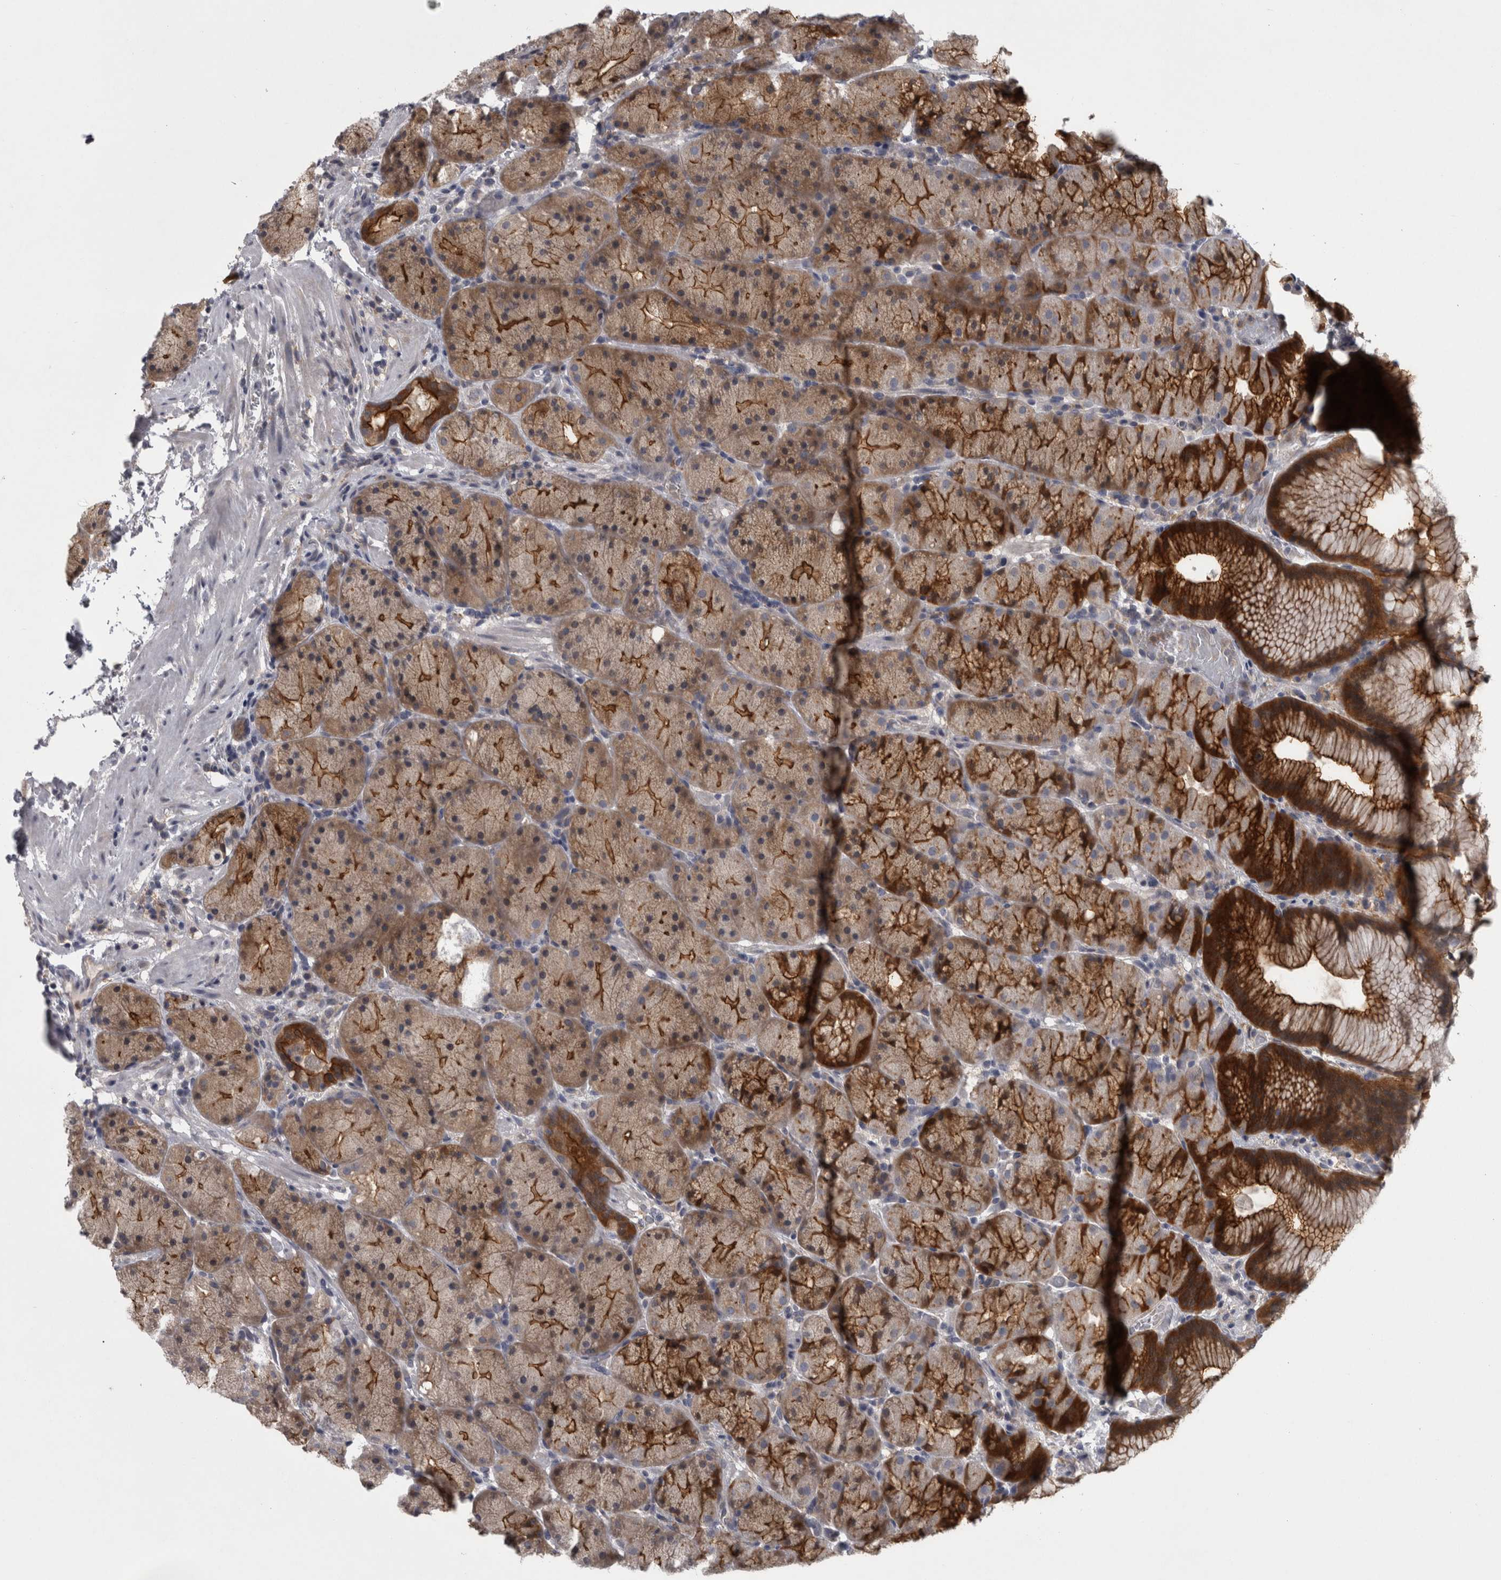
{"staining": {"intensity": "strong", "quantity": "25%-75%", "location": "cytoplasmic/membranous"}, "tissue": "stomach", "cell_type": "Glandular cells", "image_type": "normal", "snomed": [{"axis": "morphology", "description": "Normal tissue, NOS"}, {"axis": "topography", "description": "Stomach, upper"}, {"axis": "topography", "description": "Stomach"}], "caption": "Glandular cells reveal high levels of strong cytoplasmic/membranous expression in about 25%-75% of cells in normal human stomach. (DAB (3,3'-diaminobenzidine) IHC, brown staining for protein, blue staining for nuclei).", "gene": "PRKCI", "patient": {"sex": "male", "age": 48}}